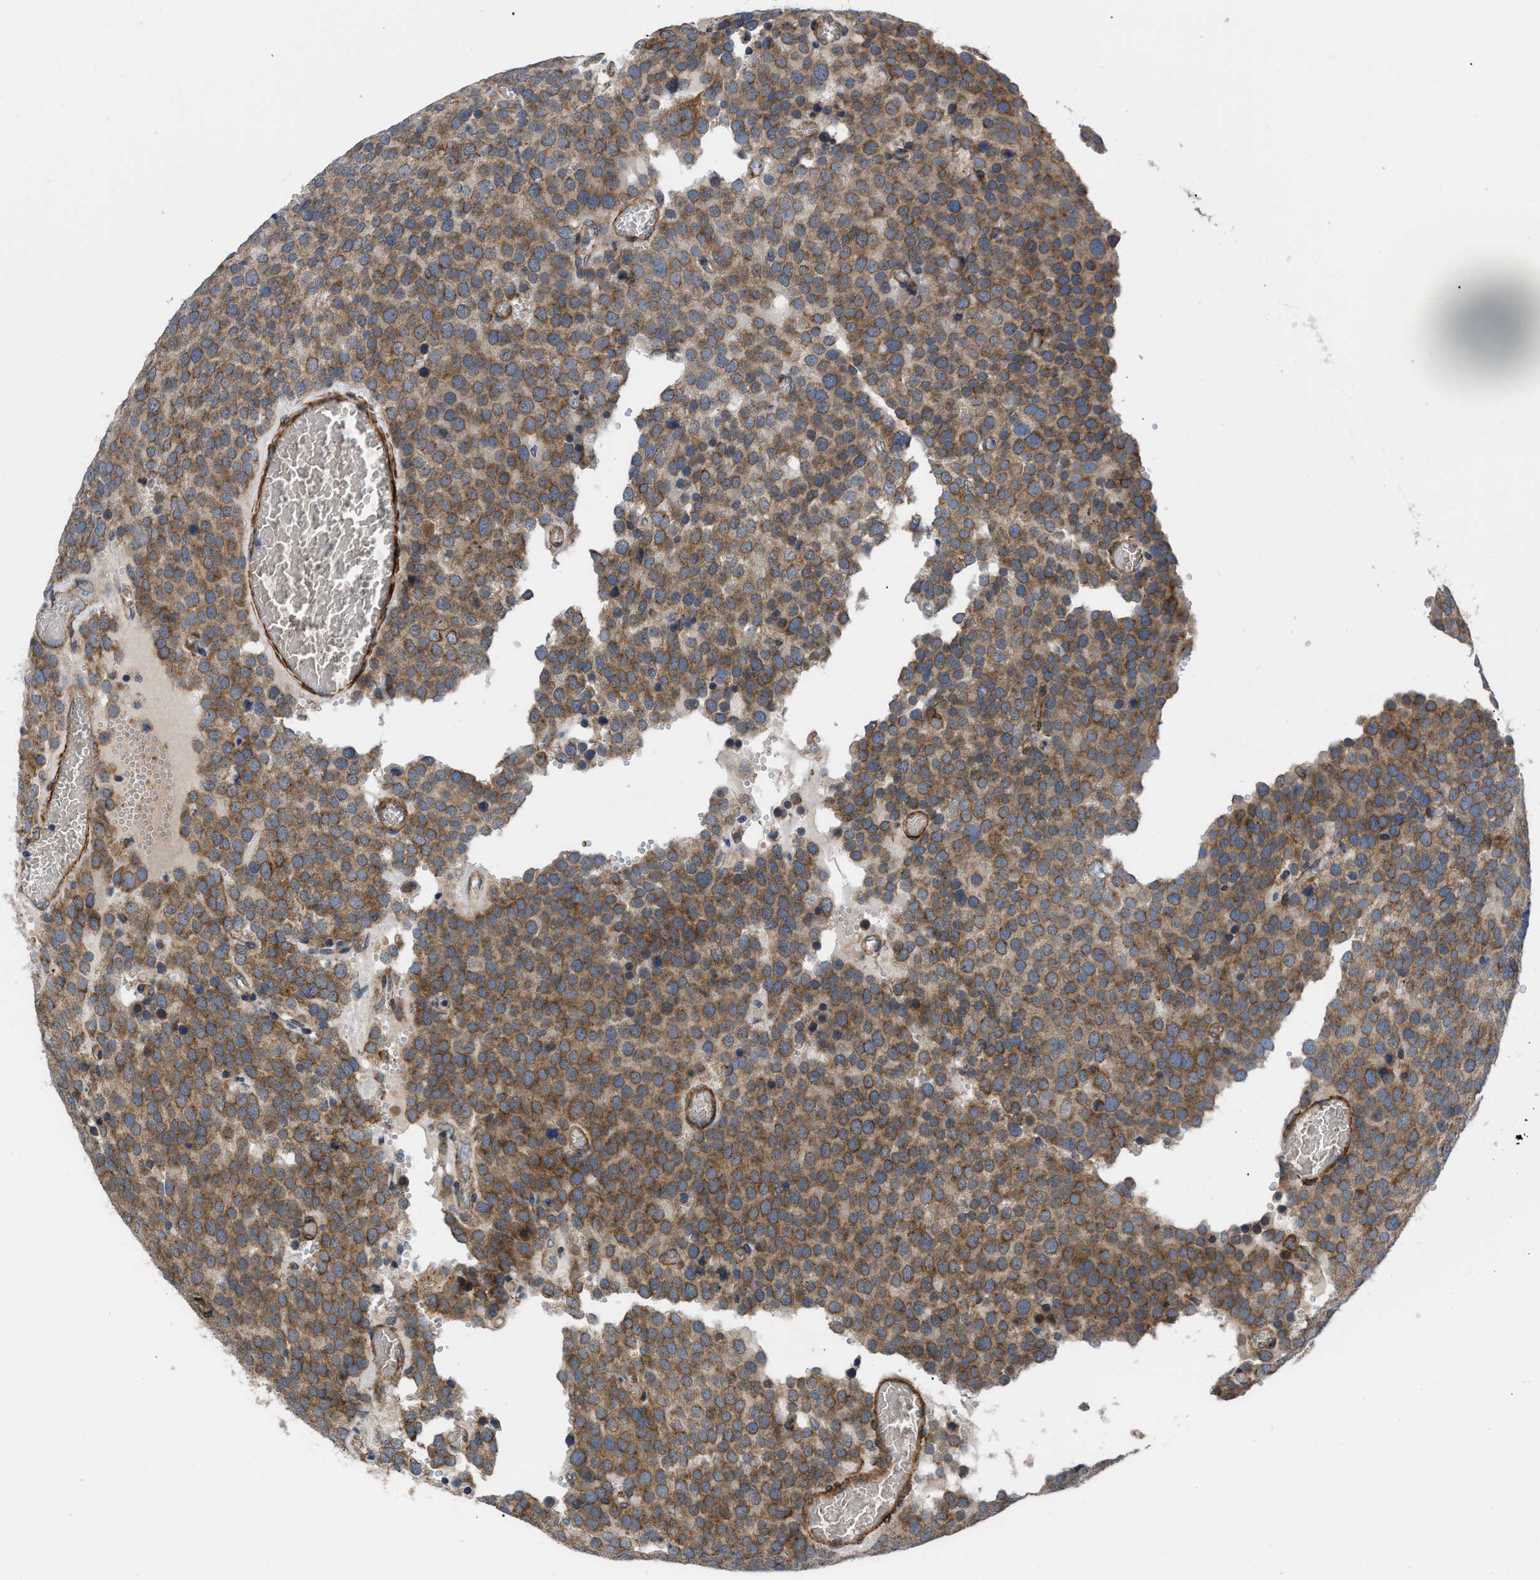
{"staining": {"intensity": "moderate", "quantity": ">75%", "location": "cytoplasmic/membranous"}, "tissue": "testis cancer", "cell_type": "Tumor cells", "image_type": "cancer", "snomed": [{"axis": "morphology", "description": "Normal tissue, NOS"}, {"axis": "morphology", "description": "Seminoma, NOS"}, {"axis": "topography", "description": "Testis"}], "caption": "Immunohistochemical staining of human testis cancer displays moderate cytoplasmic/membranous protein expression in approximately >75% of tumor cells.", "gene": "MYO10", "patient": {"sex": "male", "age": 71}}